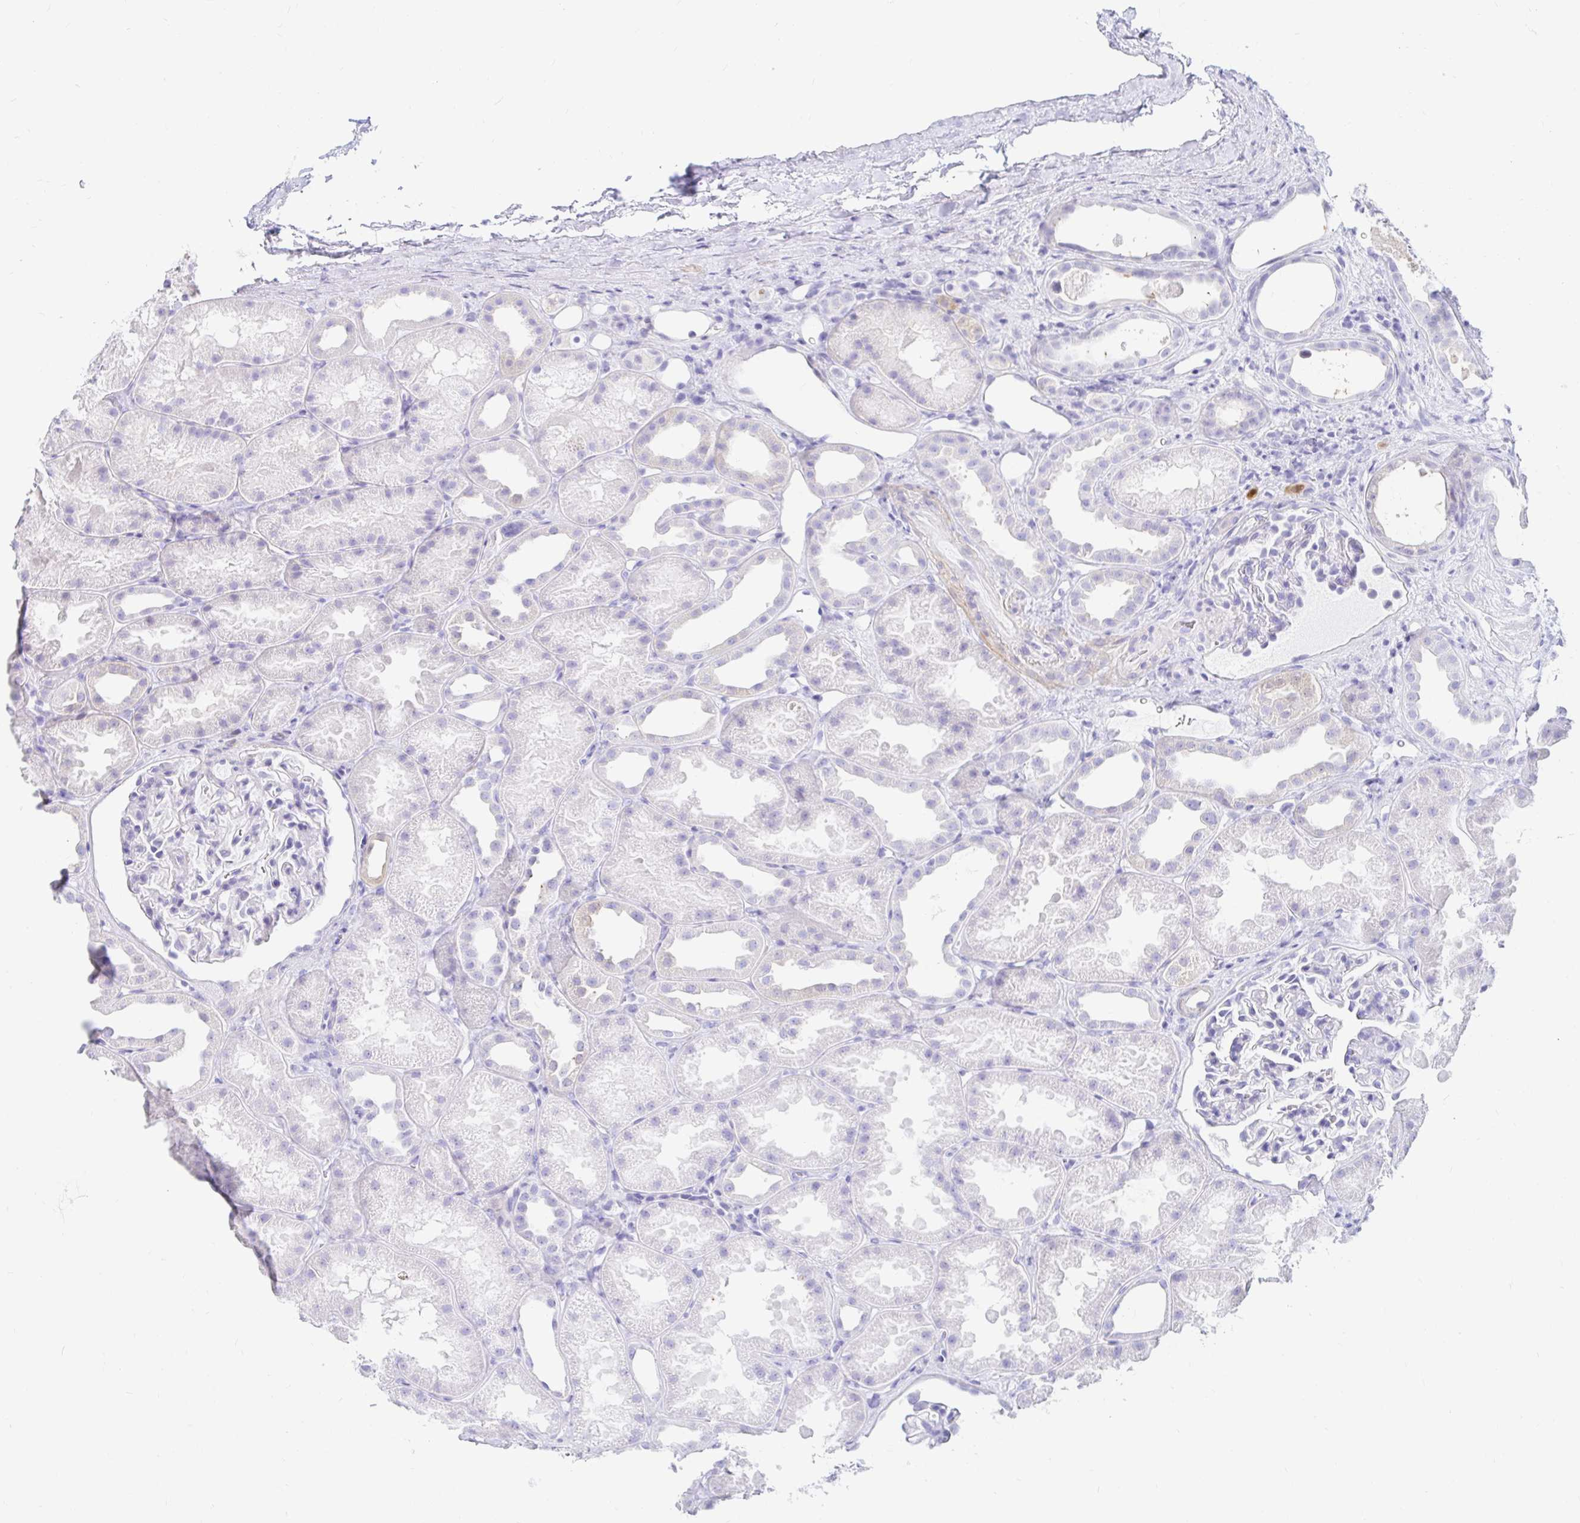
{"staining": {"intensity": "negative", "quantity": "none", "location": "none"}, "tissue": "kidney", "cell_type": "Cells in glomeruli", "image_type": "normal", "snomed": [{"axis": "morphology", "description": "Normal tissue, NOS"}, {"axis": "topography", "description": "Kidney"}], "caption": "This is an immunohistochemistry photomicrograph of unremarkable human kidney. There is no staining in cells in glomeruli.", "gene": "PPP1R1B", "patient": {"sex": "male", "age": 61}}